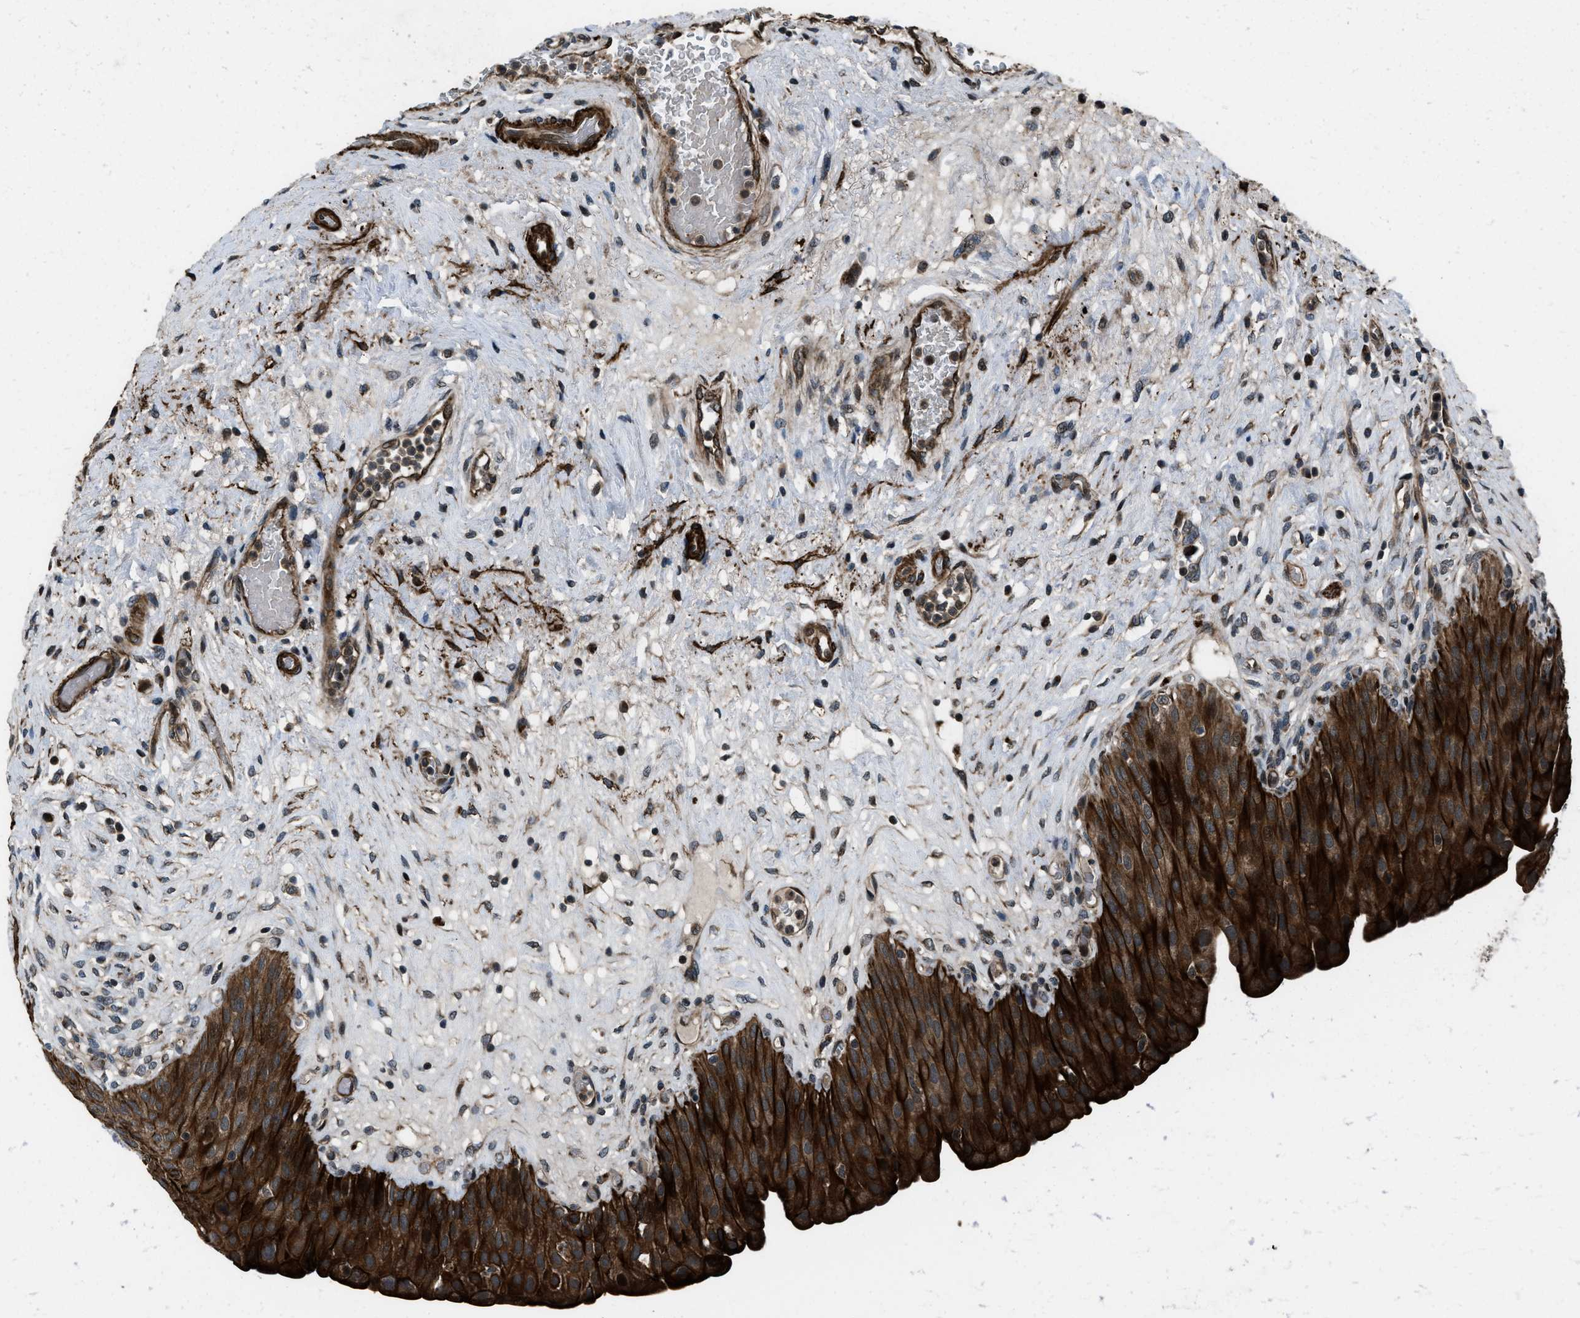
{"staining": {"intensity": "strong", "quantity": ">75%", "location": "cytoplasmic/membranous"}, "tissue": "urinary bladder", "cell_type": "Urothelial cells", "image_type": "normal", "snomed": [{"axis": "morphology", "description": "Normal tissue, NOS"}, {"axis": "topography", "description": "Urinary bladder"}], "caption": "Brown immunohistochemical staining in normal urinary bladder demonstrates strong cytoplasmic/membranous positivity in about >75% of urothelial cells.", "gene": "IRAK4", "patient": {"sex": "male", "age": 46}}